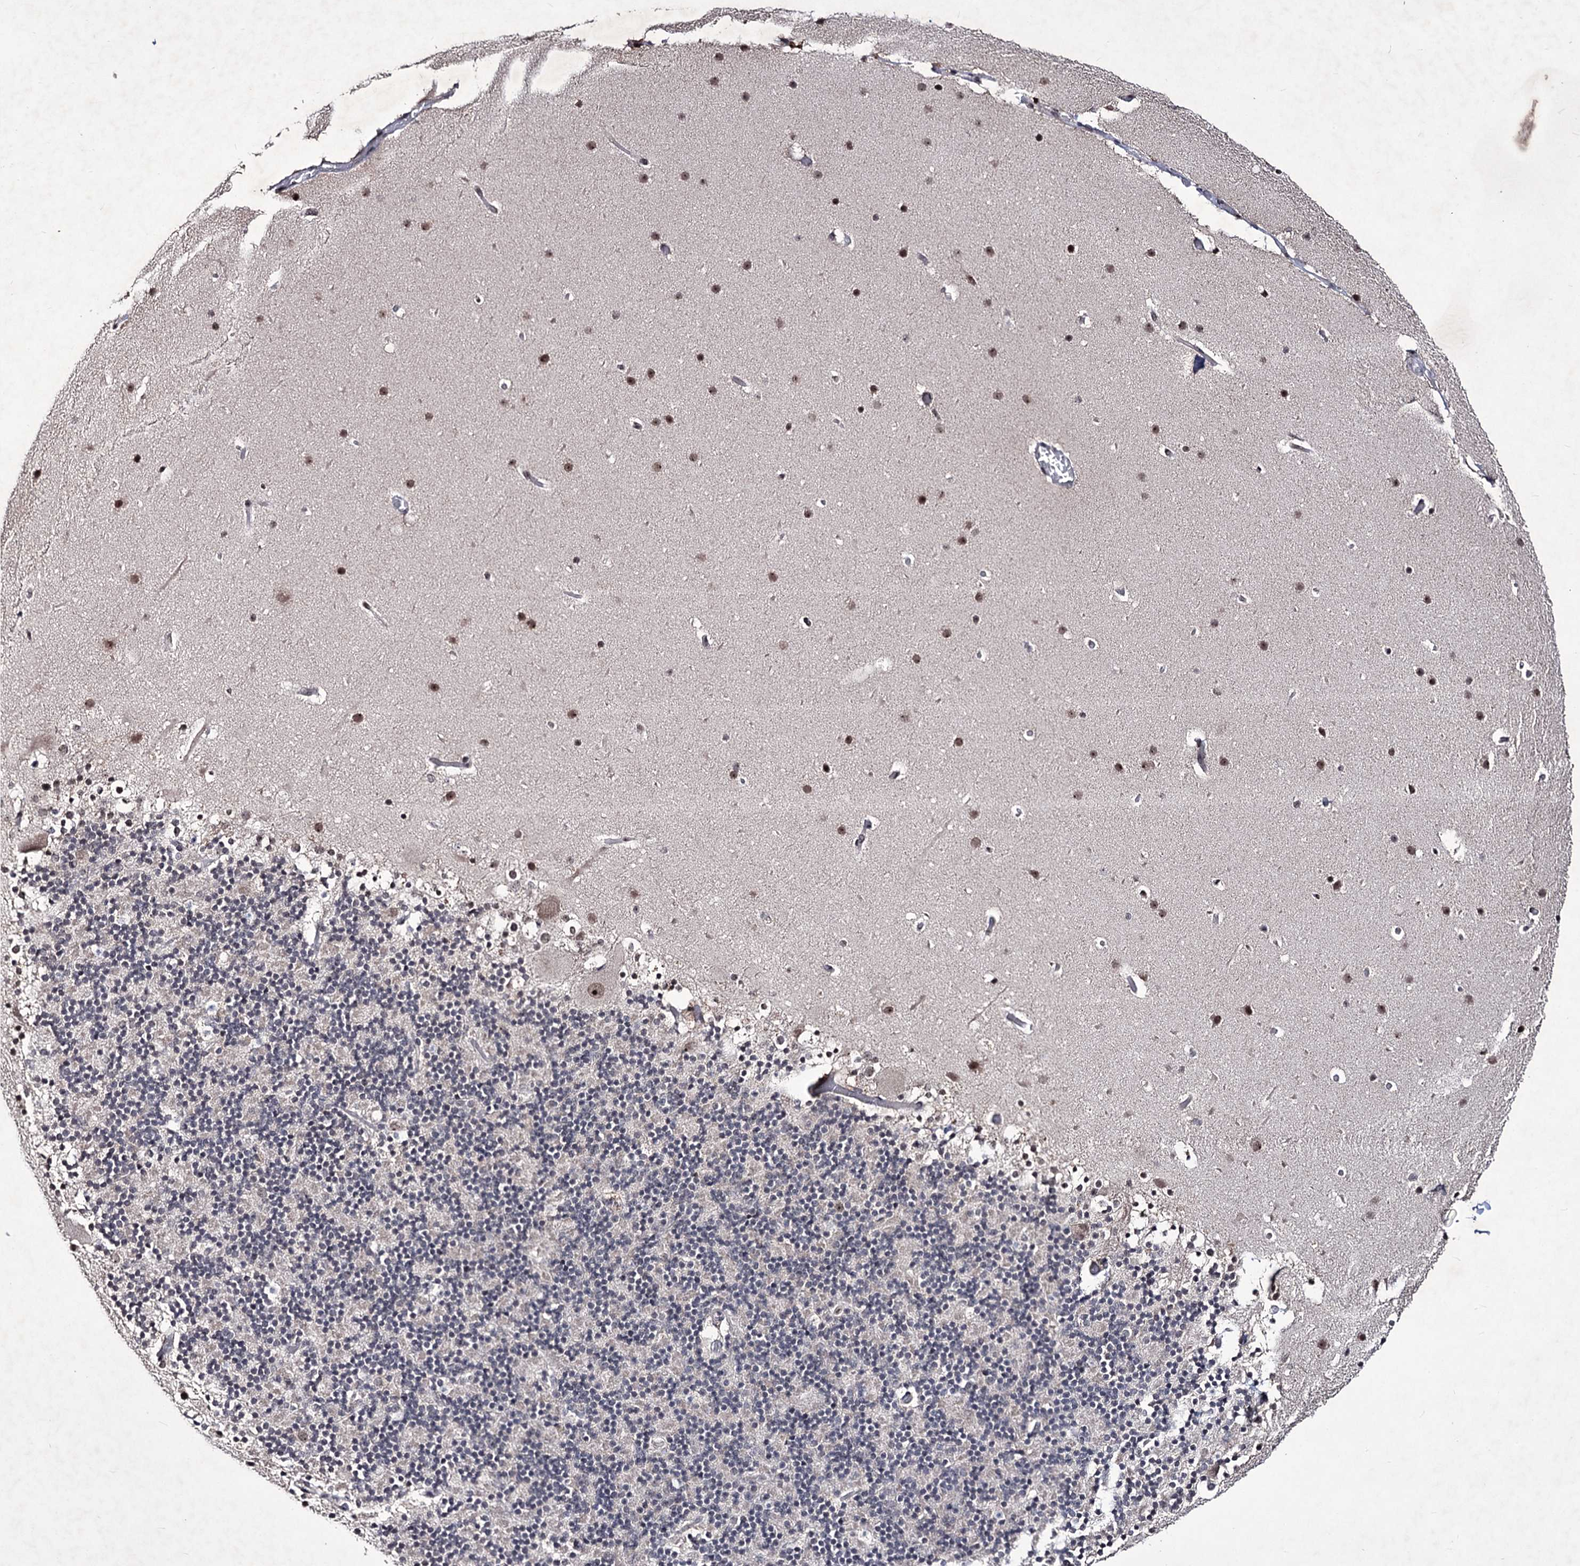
{"staining": {"intensity": "negative", "quantity": "none", "location": "none"}, "tissue": "cerebellum", "cell_type": "Cells in granular layer", "image_type": "normal", "snomed": [{"axis": "morphology", "description": "Normal tissue, NOS"}, {"axis": "topography", "description": "Cerebellum"}], "caption": "A micrograph of human cerebellum is negative for staining in cells in granular layer. (DAB (3,3'-diaminobenzidine) IHC visualized using brightfield microscopy, high magnification).", "gene": "VGLL4", "patient": {"sex": "male", "age": 57}}